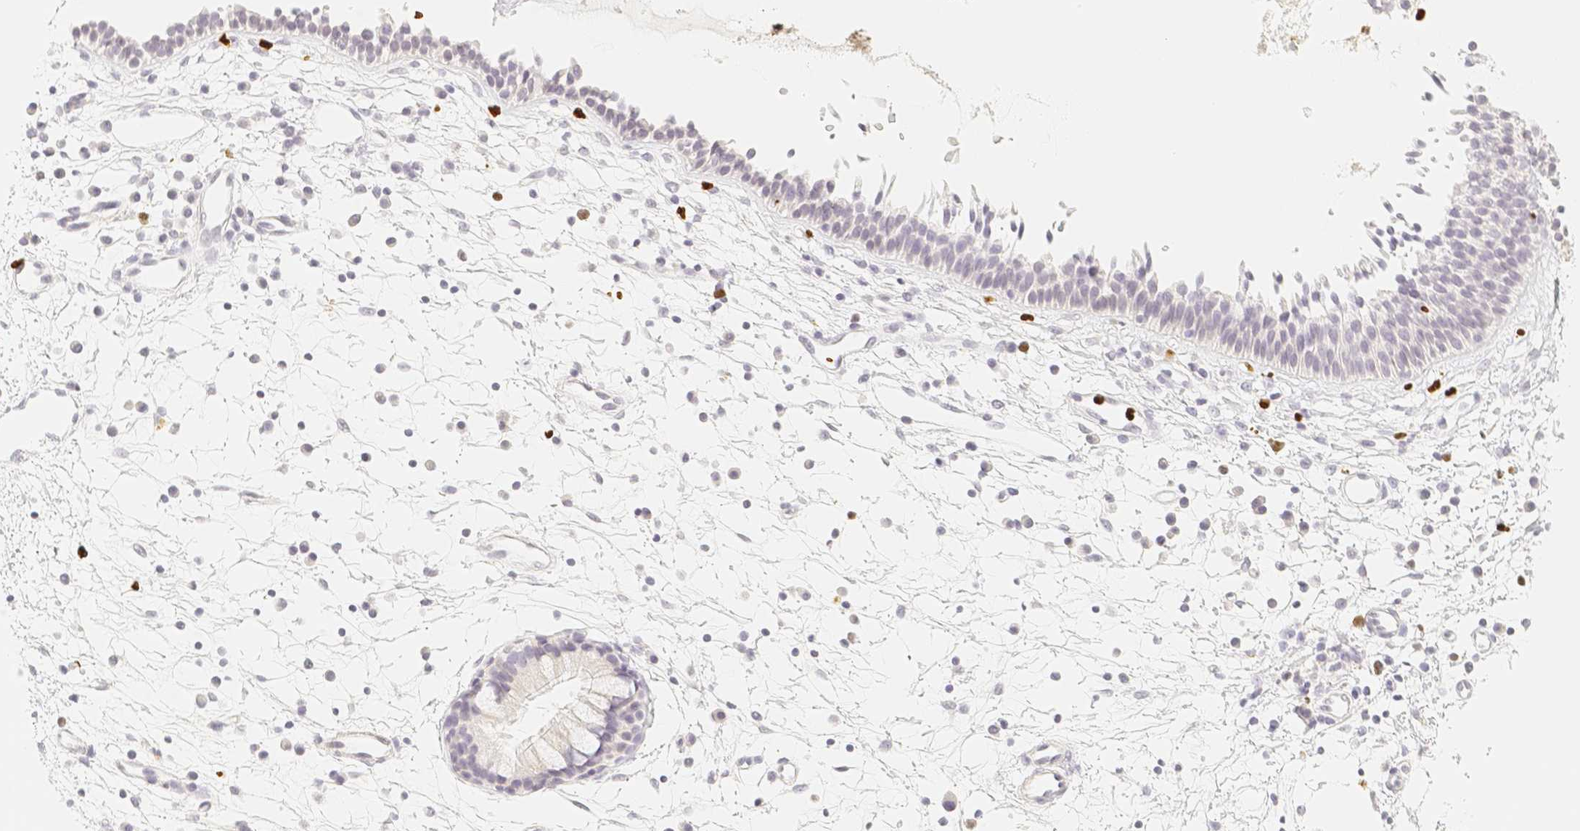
{"staining": {"intensity": "negative", "quantity": "none", "location": "none"}, "tissue": "nasopharynx", "cell_type": "Respiratory epithelial cells", "image_type": "normal", "snomed": [{"axis": "morphology", "description": "Normal tissue, NOS"}, {"axis": "topography", "description": "Nasopharynx"}], "caption": "Immunohistochemistry photomicrograph of benign human nasopharynx stained for a protein (brown), which exhibits no staining in respiratory epithelial cells. (DAB IHC with hematoxylin counter stain).", "gene": "PADI4", "patient": {"sex": "male", "age": 21}}